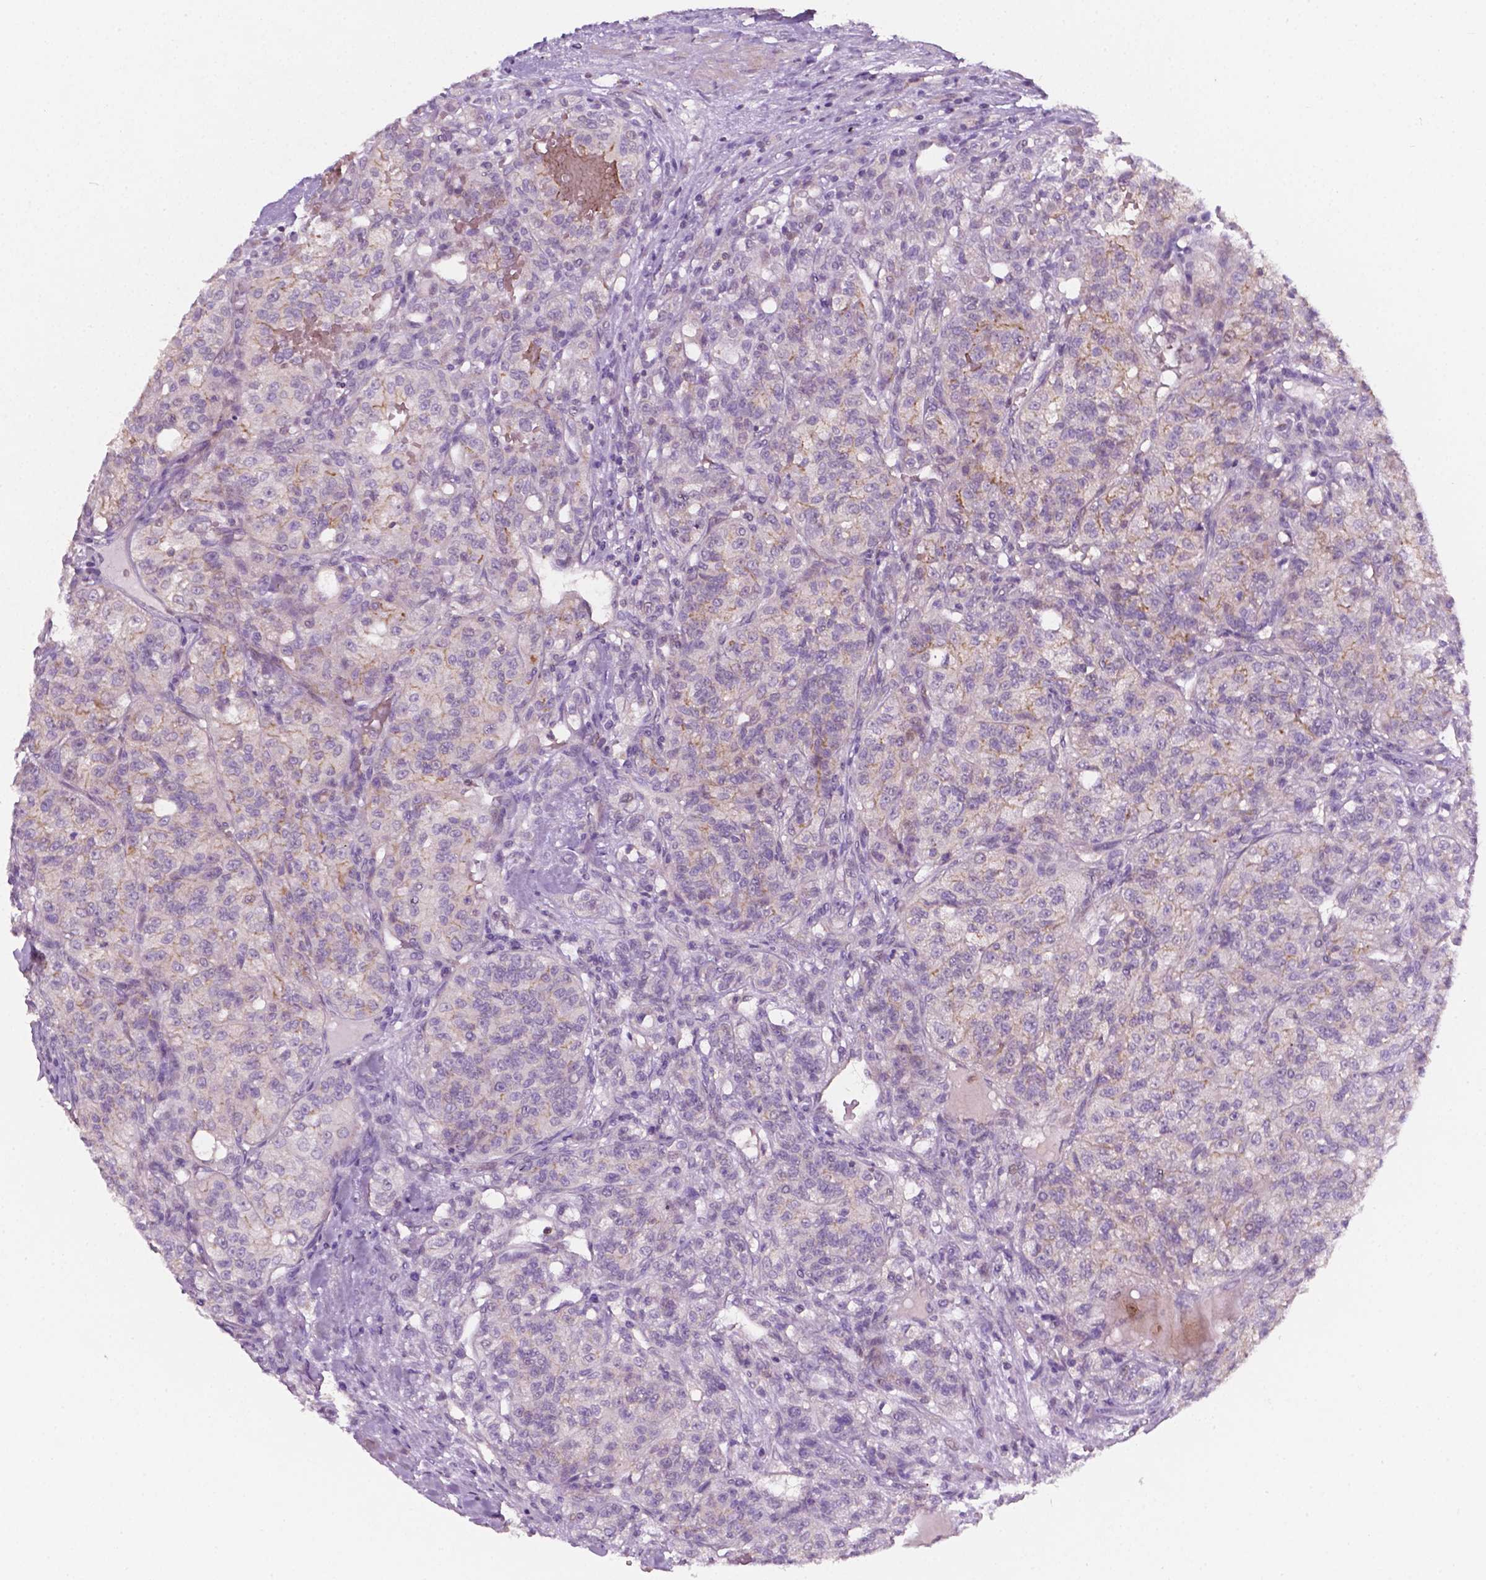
{"staining": {"intensity": "negative", "quantity": "none", "location": "none"}, "tissue": "renal cancer", "cell_type": "Tumor cells", "image_type": "cancer", "snomed": [{"axis": "morphology", "description": "Adenocarcinoma, NOS"}, {"axis": "topography", "description": "Kidney"}], "caption": "DAB immunohistochemical staining of renal cancer (adenocarcinoma) reveals no significant expression in tumor cells.", "gene": "EGFR", "patient": {"sex": "female", "age": 63}}